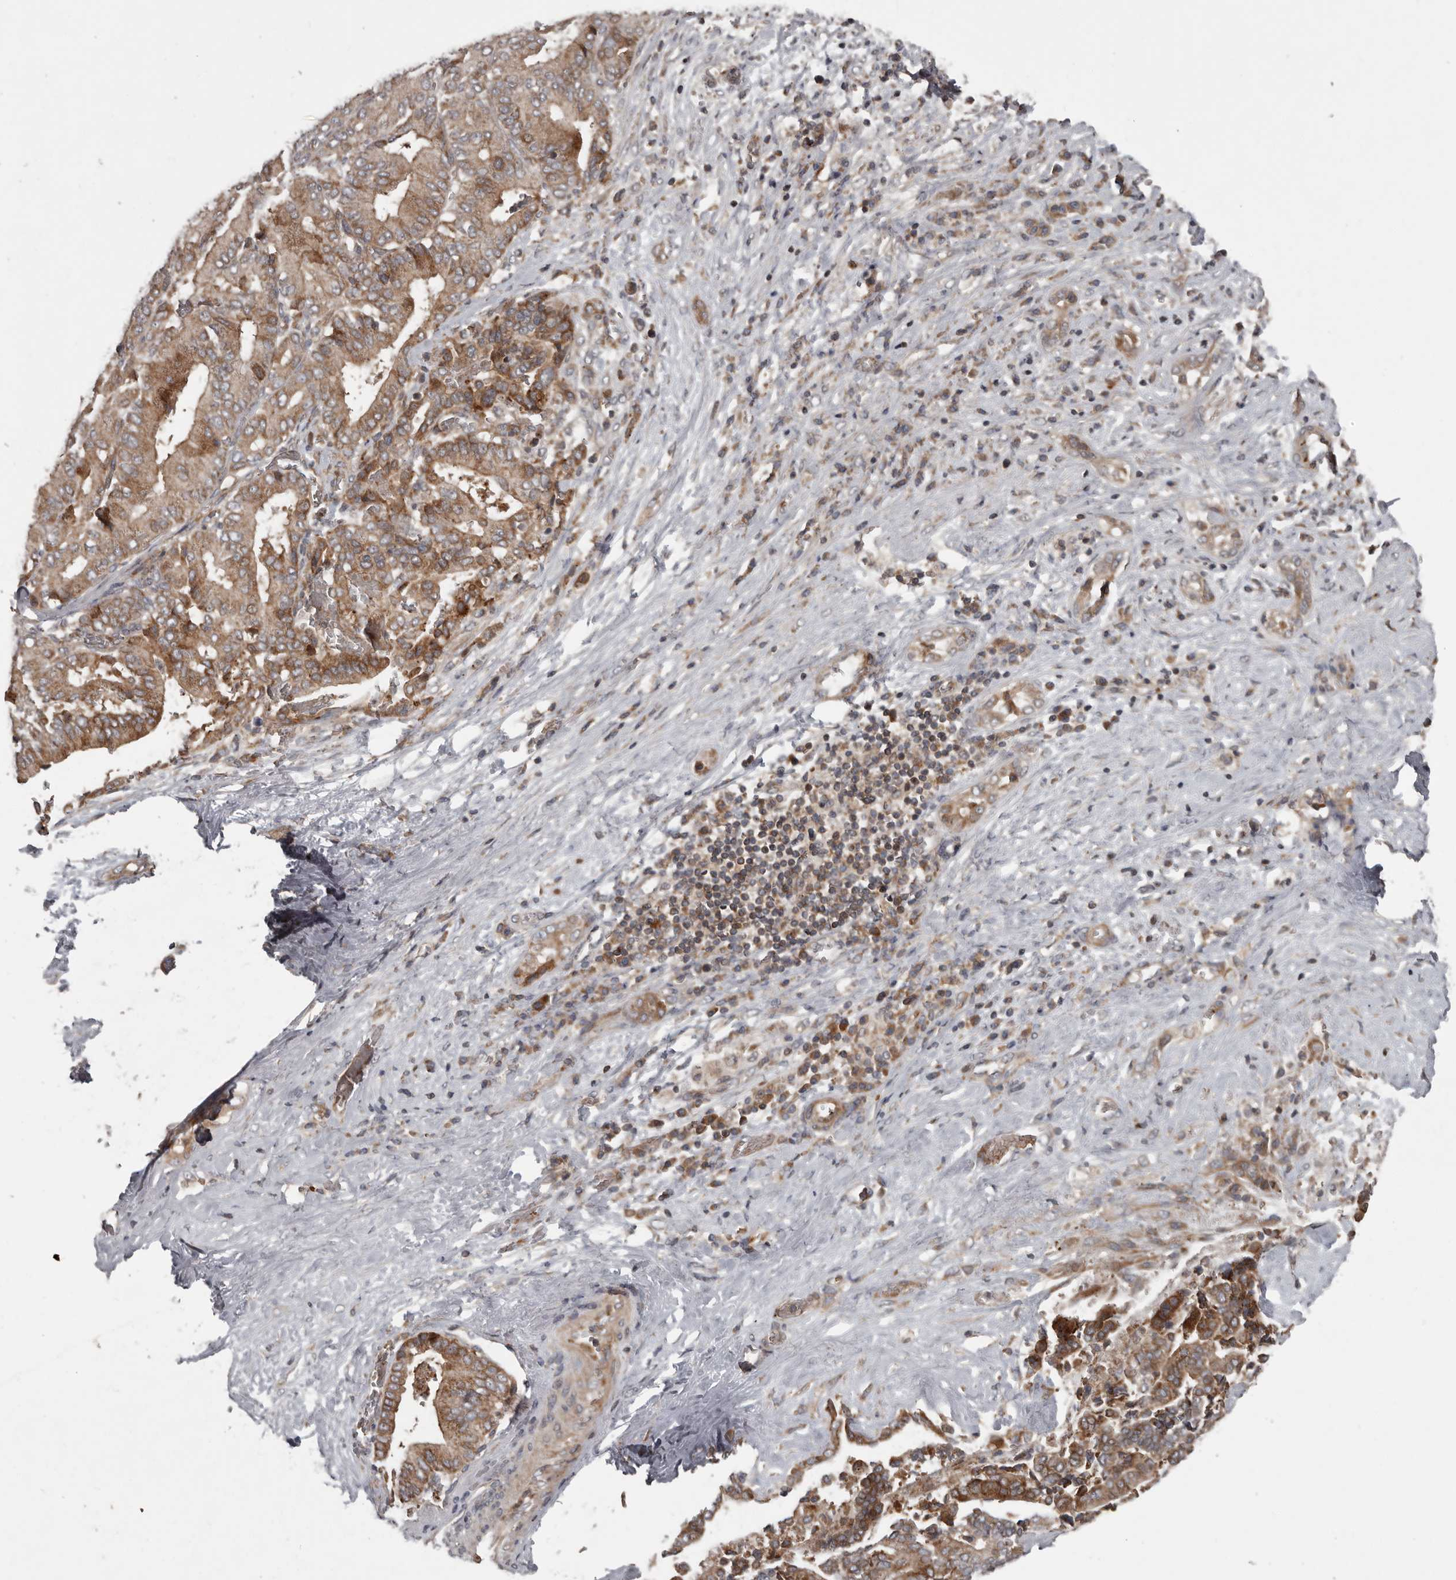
{"staining": {"intensity": "moderate", "quantity": ">75%", "location": "cytoplasmic/membranous"}, "tissue": "liver cancer", "cell_type": "Tumor cells", "image_type": "cancer", "snomed": [{"axis": "morphology", "description": "Cholangiocarcinoma"}, {"axis": "topography", "description": "Liver"}], "caption": "Immunohistochemistry (IHC) histopathology image of liver cholangiocarcinoma stained for a protein (brown), which shows medium levels of moderate cytoplasmic/membranous staining in approximately >75% of tumor cells.", "gene": "FBXO31", "patient": {"sex": "female", "age": 75}}